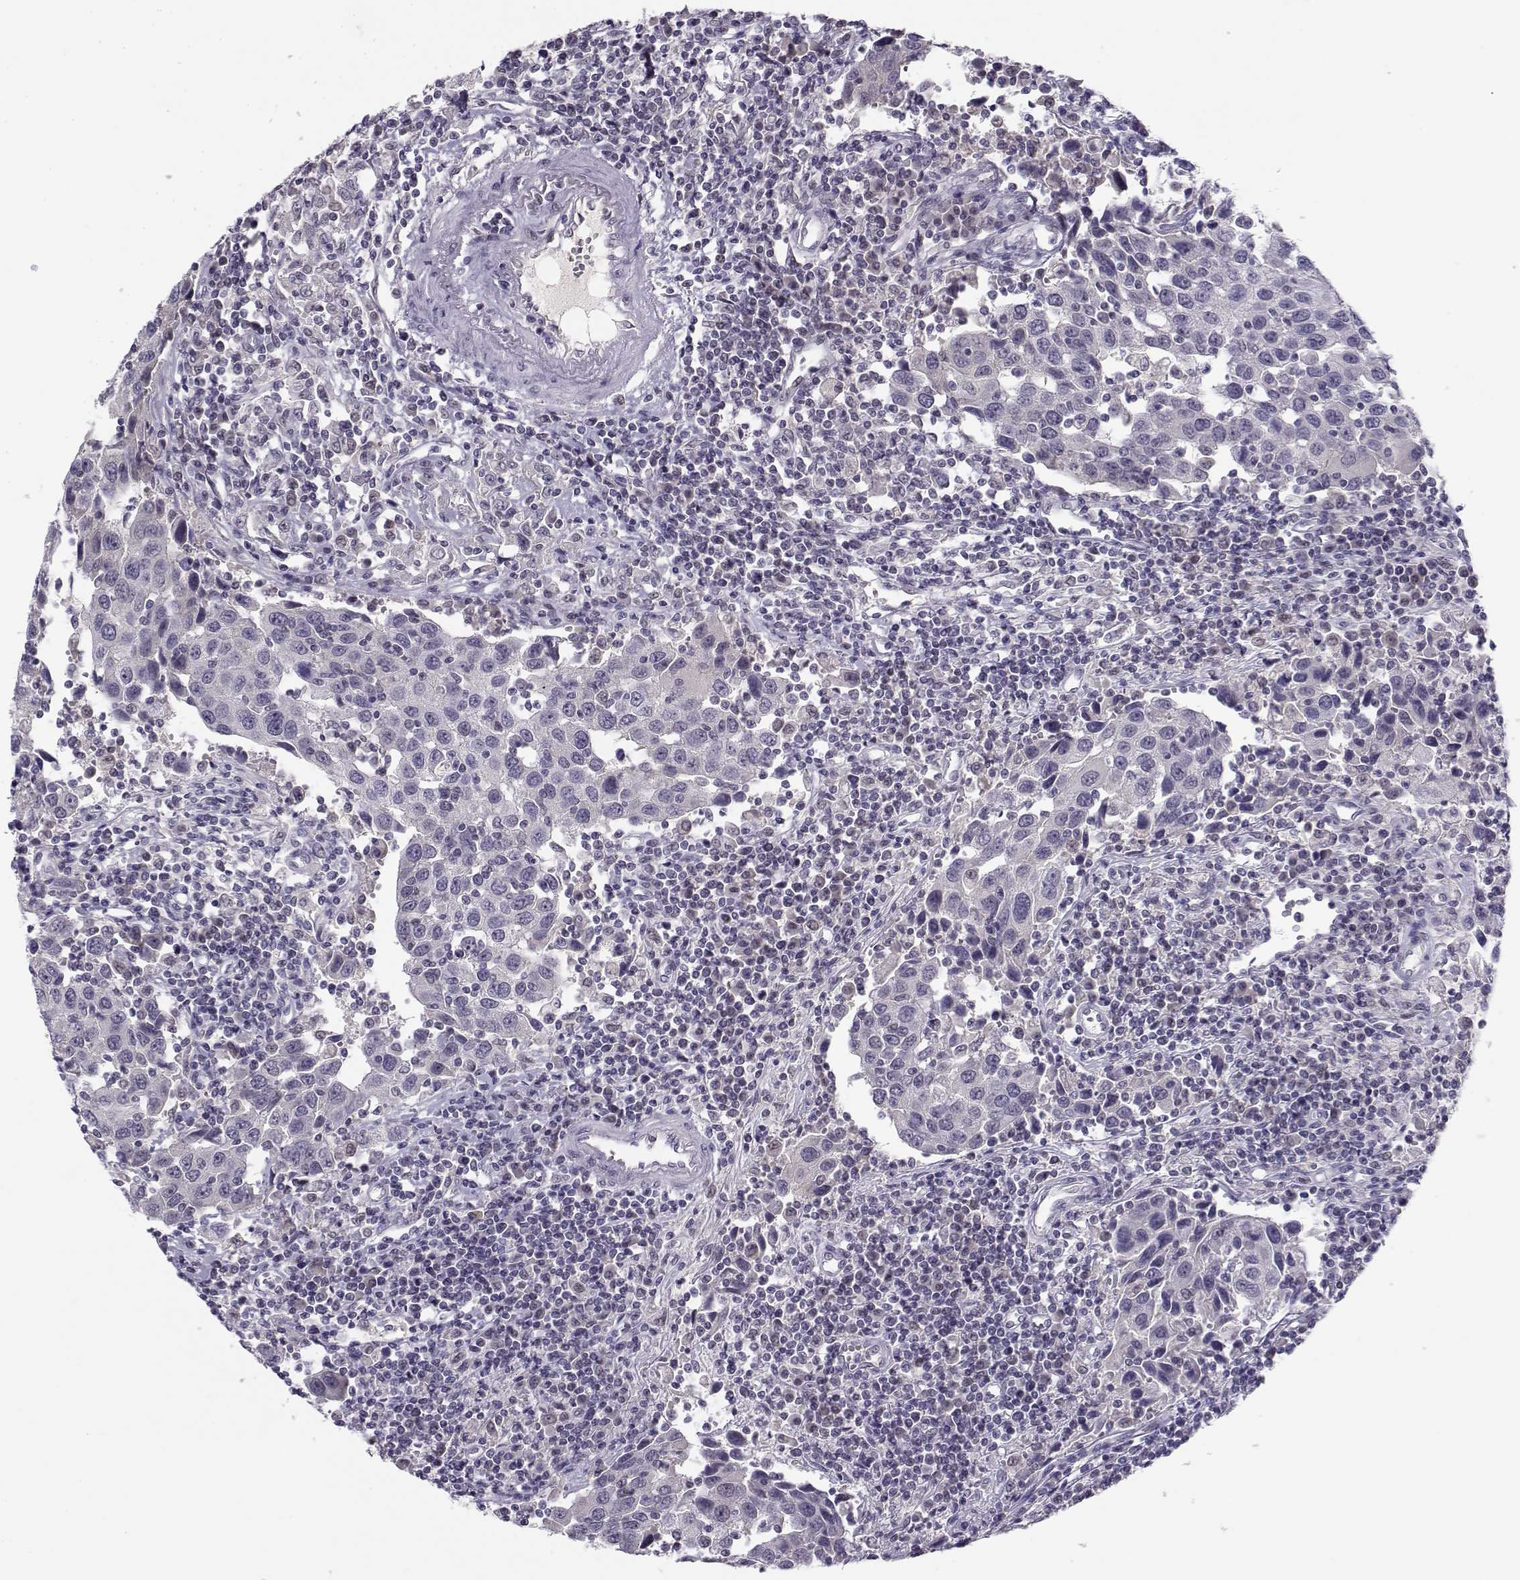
{"staining": {"intensity": "negative", "quantity": "none", "location": "none"}, "tissue": "urothelial cancer", "cell_type": "Tumor cells", "image_type": "cancer", "snomed": [{"axis": "morphology", "description": "Urothelial carcinoma, High grade"}, {"axis": "topography", "description": "Urinary bladder"}], "caption": "DAB immunohistochemical staining of human high-grade urothelial carcinoma shows no significant staining in tumor cells. The staining was performed using DAB (3,3'-diaminobenzidine) to visualize the protein expression in brown, while the nuclei were stained in blue with hematoxylin (Magnification: 20x).", "gene": "C16orf86", "patient": {"sex": "female", "age": 85}}